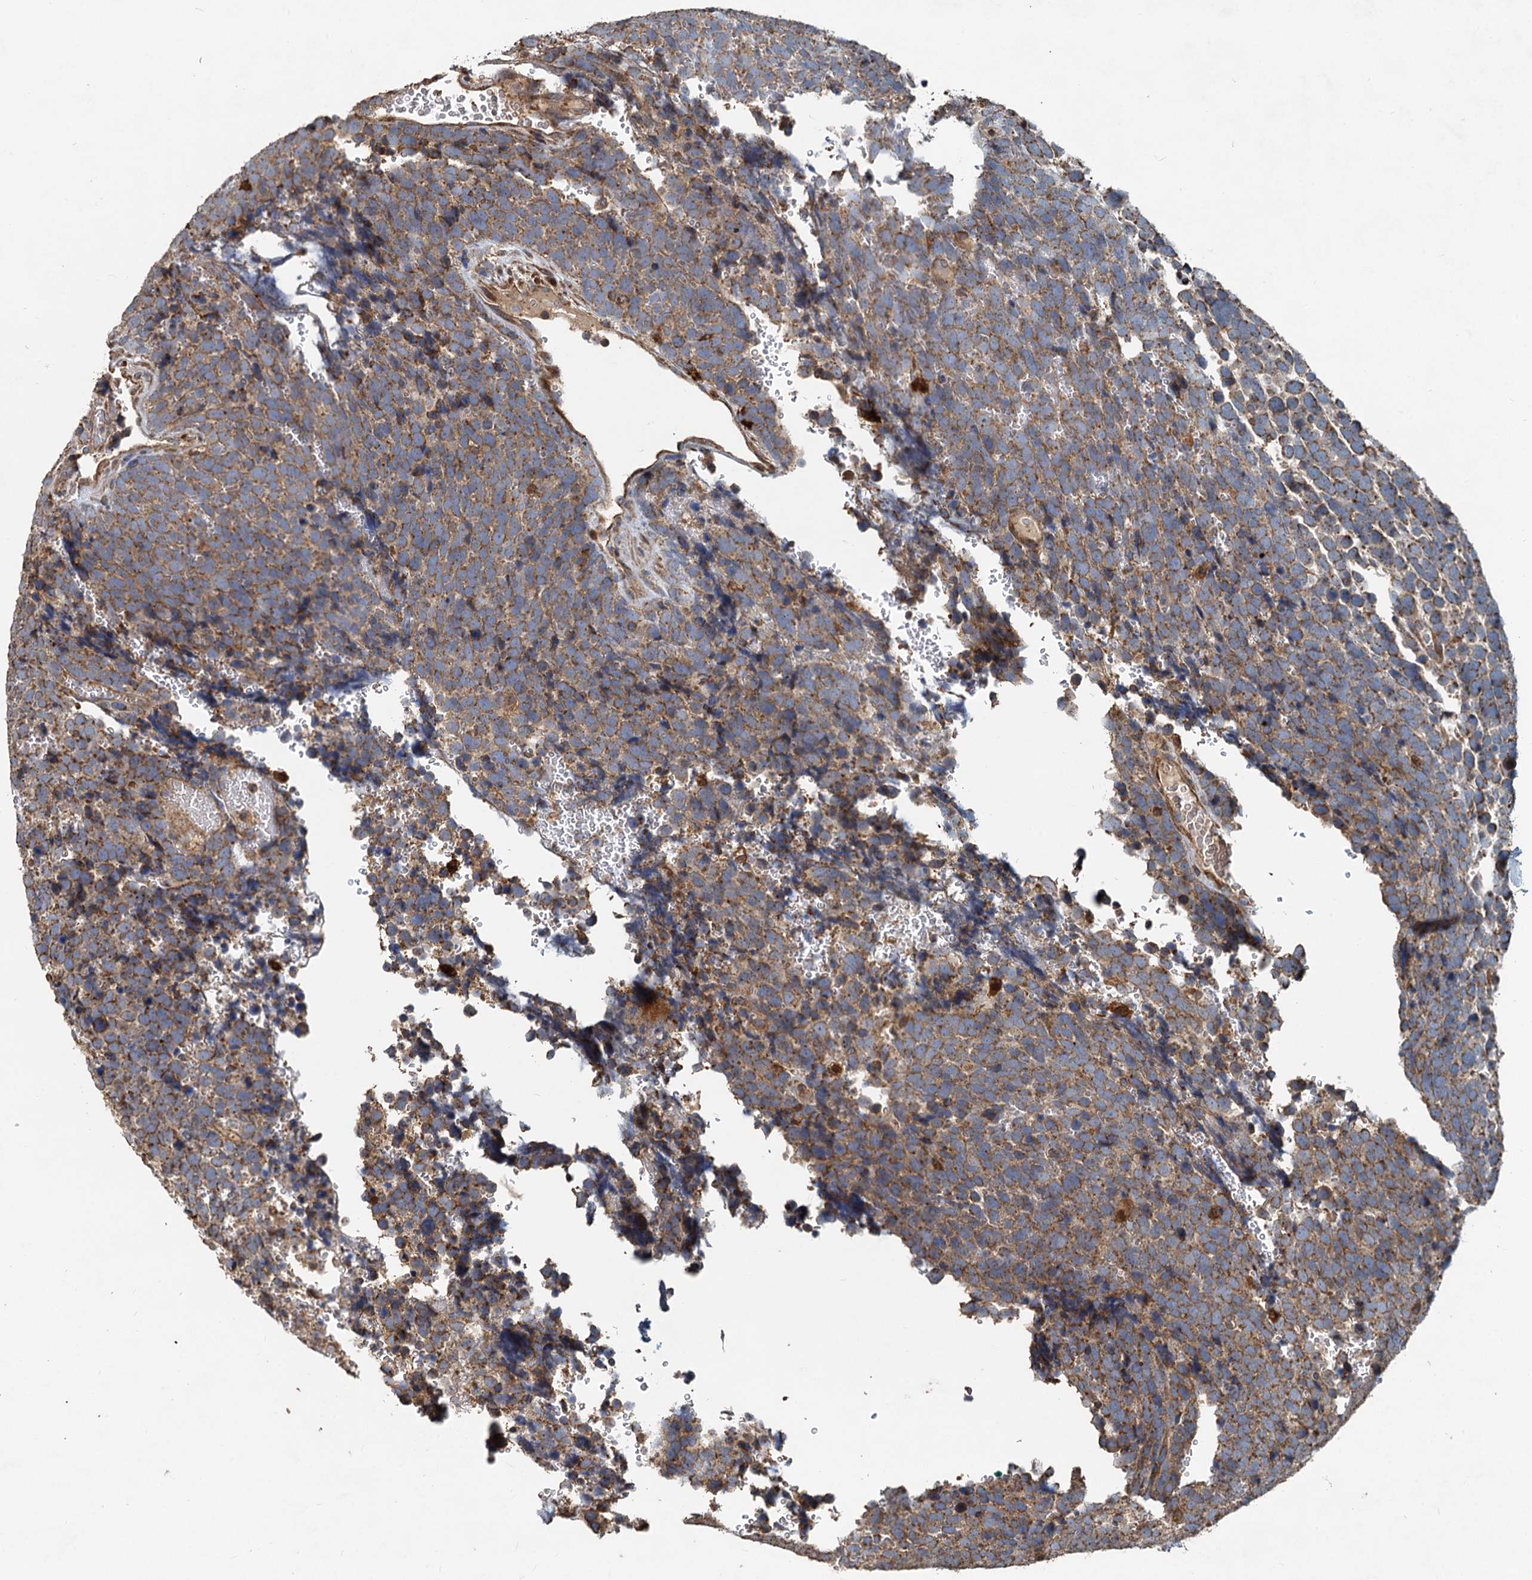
{"staining": {"intensity": "moderate", "quantity": ">75%", "location": "cytoplasmic/membranous"}, "tissue": "urothelial cancer", "cell_type": "Tumor cells", "image_type": "cancer", "snomed": [{"axis": "morphology", "description": "Urothelial carcinoma, High grade"}, {"axis": "topography", "description": "Urinary bladder"}], "caption": "Protein staining reveals moderate cytoplasmic/membranous expression in approximately >75% of tumor cells in high-grade urothelial carcinoma. Nuclei are stained in blue.", "gene": "SDS", "patient": {"sex": "female", "age": 82}}